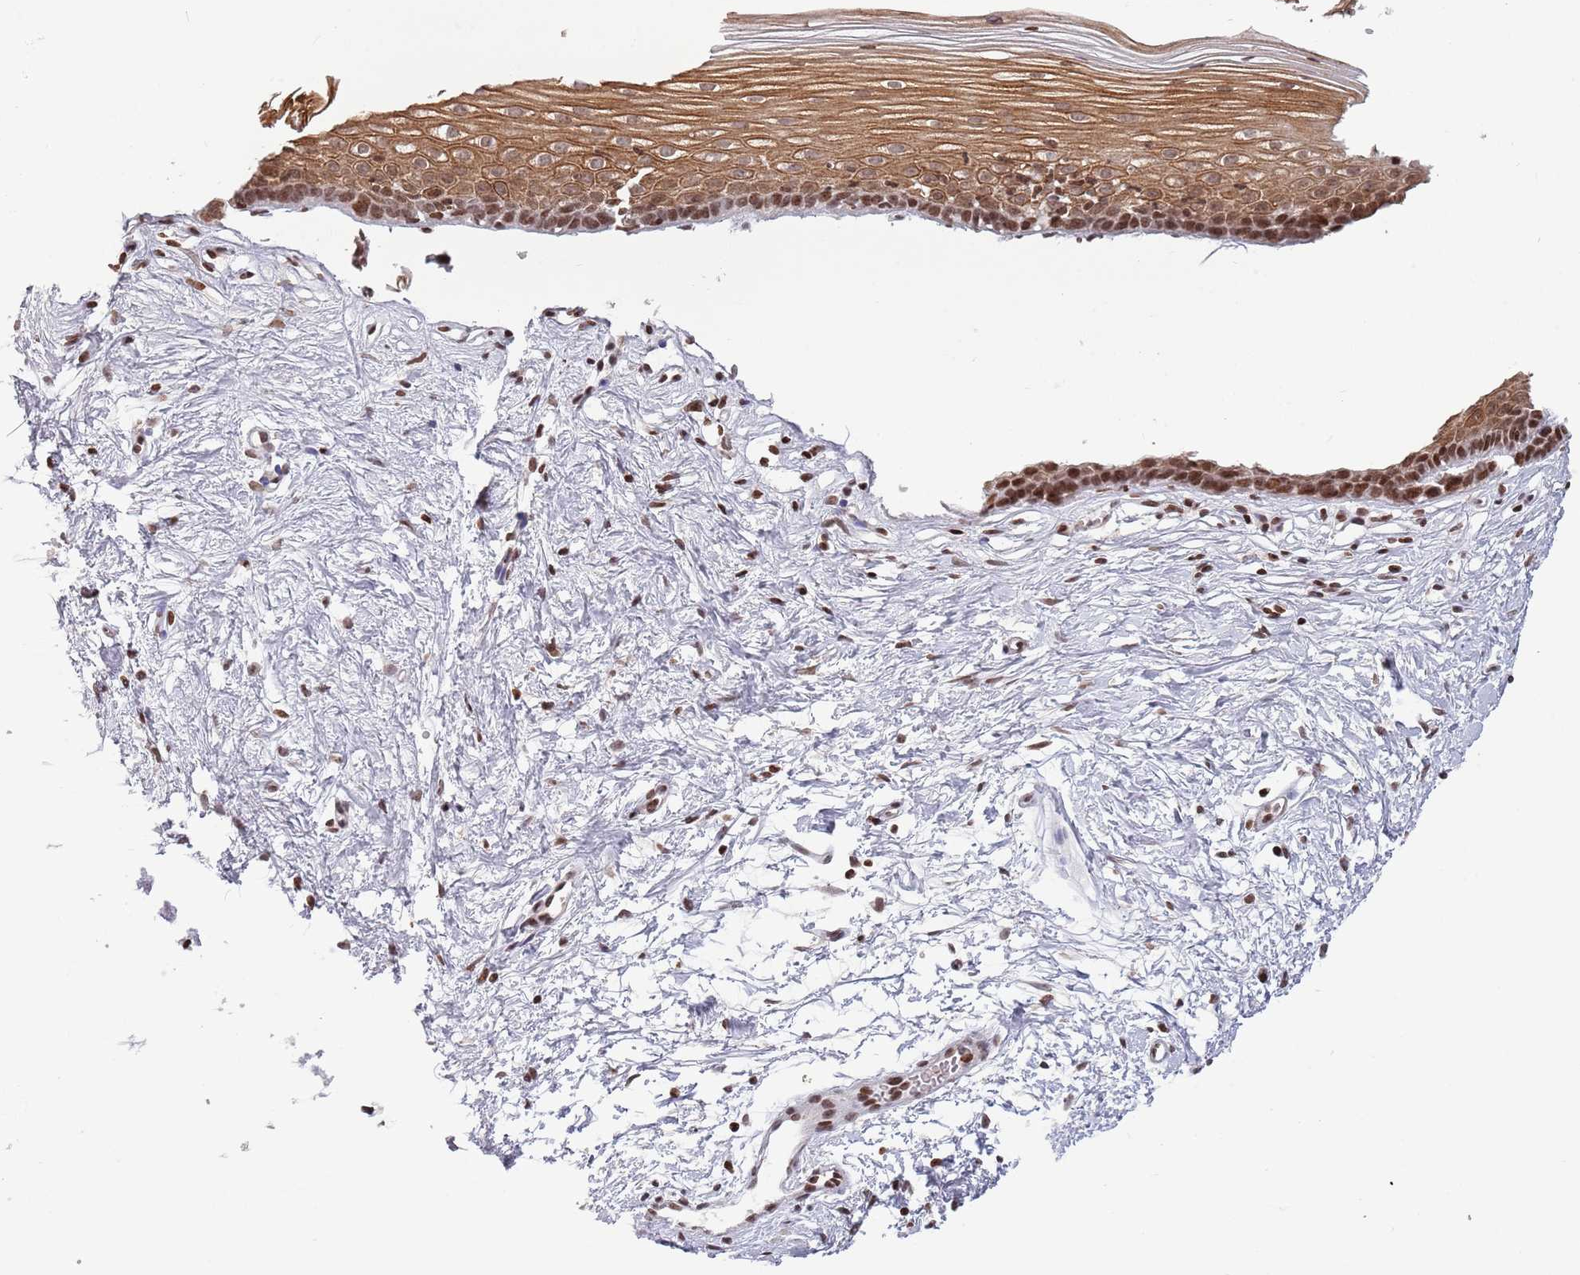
{"staining": {"intensity": "moderate", "quantity": ">75%", "location": "nuclear"}, "tissue": "cervix", "cell_type": "Glandular cells", "image_type": "normal", "snomed": [{"axis": "morphology", "description": "Normal tissue, NOS"}, {"axis": "topography", "description": "Cervix"}], "caption": "Cervix stained with IHC shows moderate nuclear expression in about >75% of glandular cells. Using DAB (3,3'-diaminobenzidine) (brown) and hematoxylin (blue) stains, captured at high magnification using brightfield microscopy.", "gene": "SH3RF3", "patient": {"sex": "female", "age": 40}}